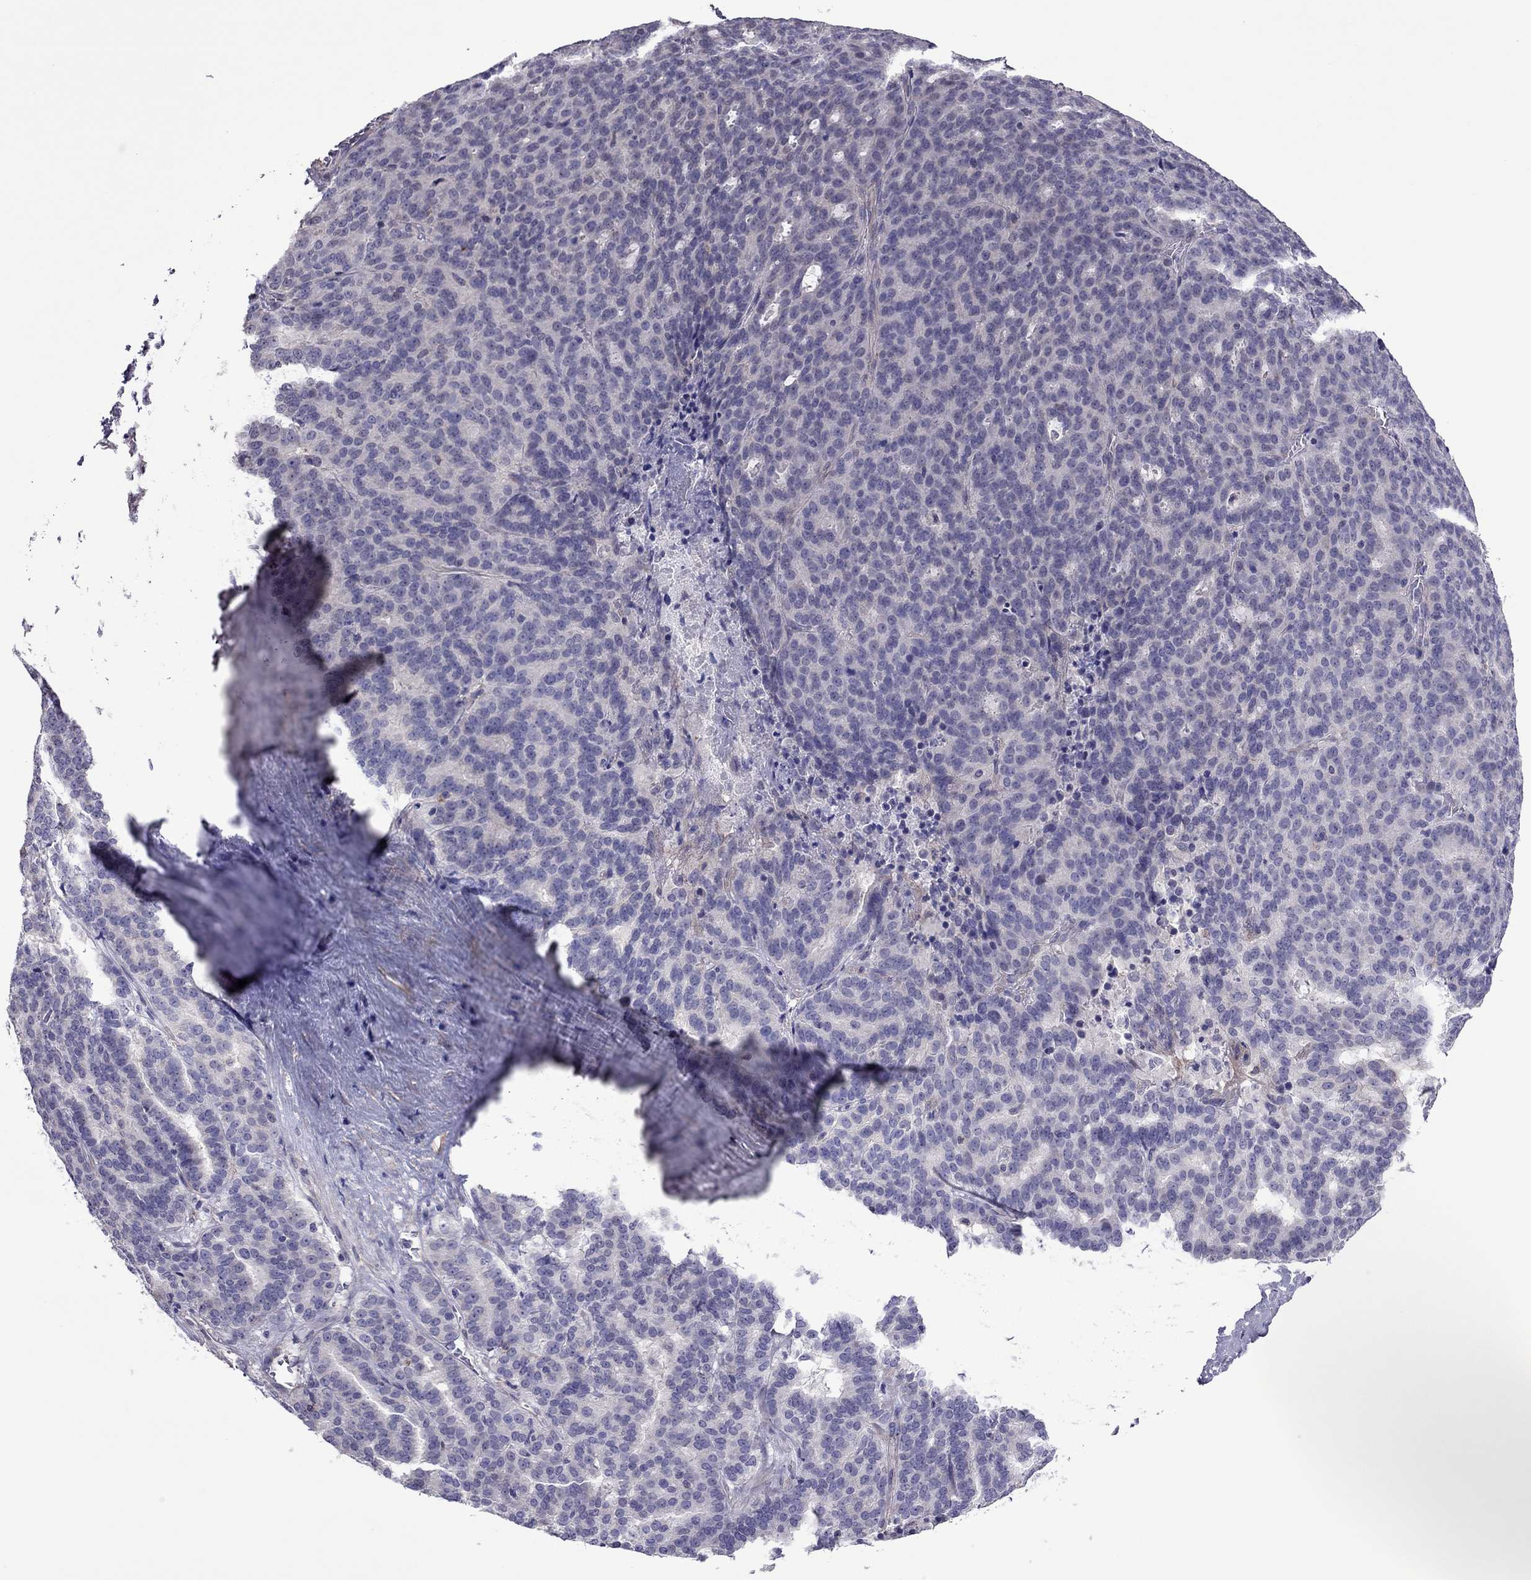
{"staining": {"intensity": "negative", "quantity": "none", "location": "none"}, "tissue": "liver cancer", "cell_type": "Tumor cells", "image_type": "cancer", "snomed": [{"axis": "morphology", "description": "Cholangiocarcinoma"}, {"axis": "topography", "description": "Liver"}], "caption": "Tumor cells show no significant protein positivity in liver cholangiocarcinoma.", "gene": "SLC16A8", "patient": {"sex": "female", "age": 47}}